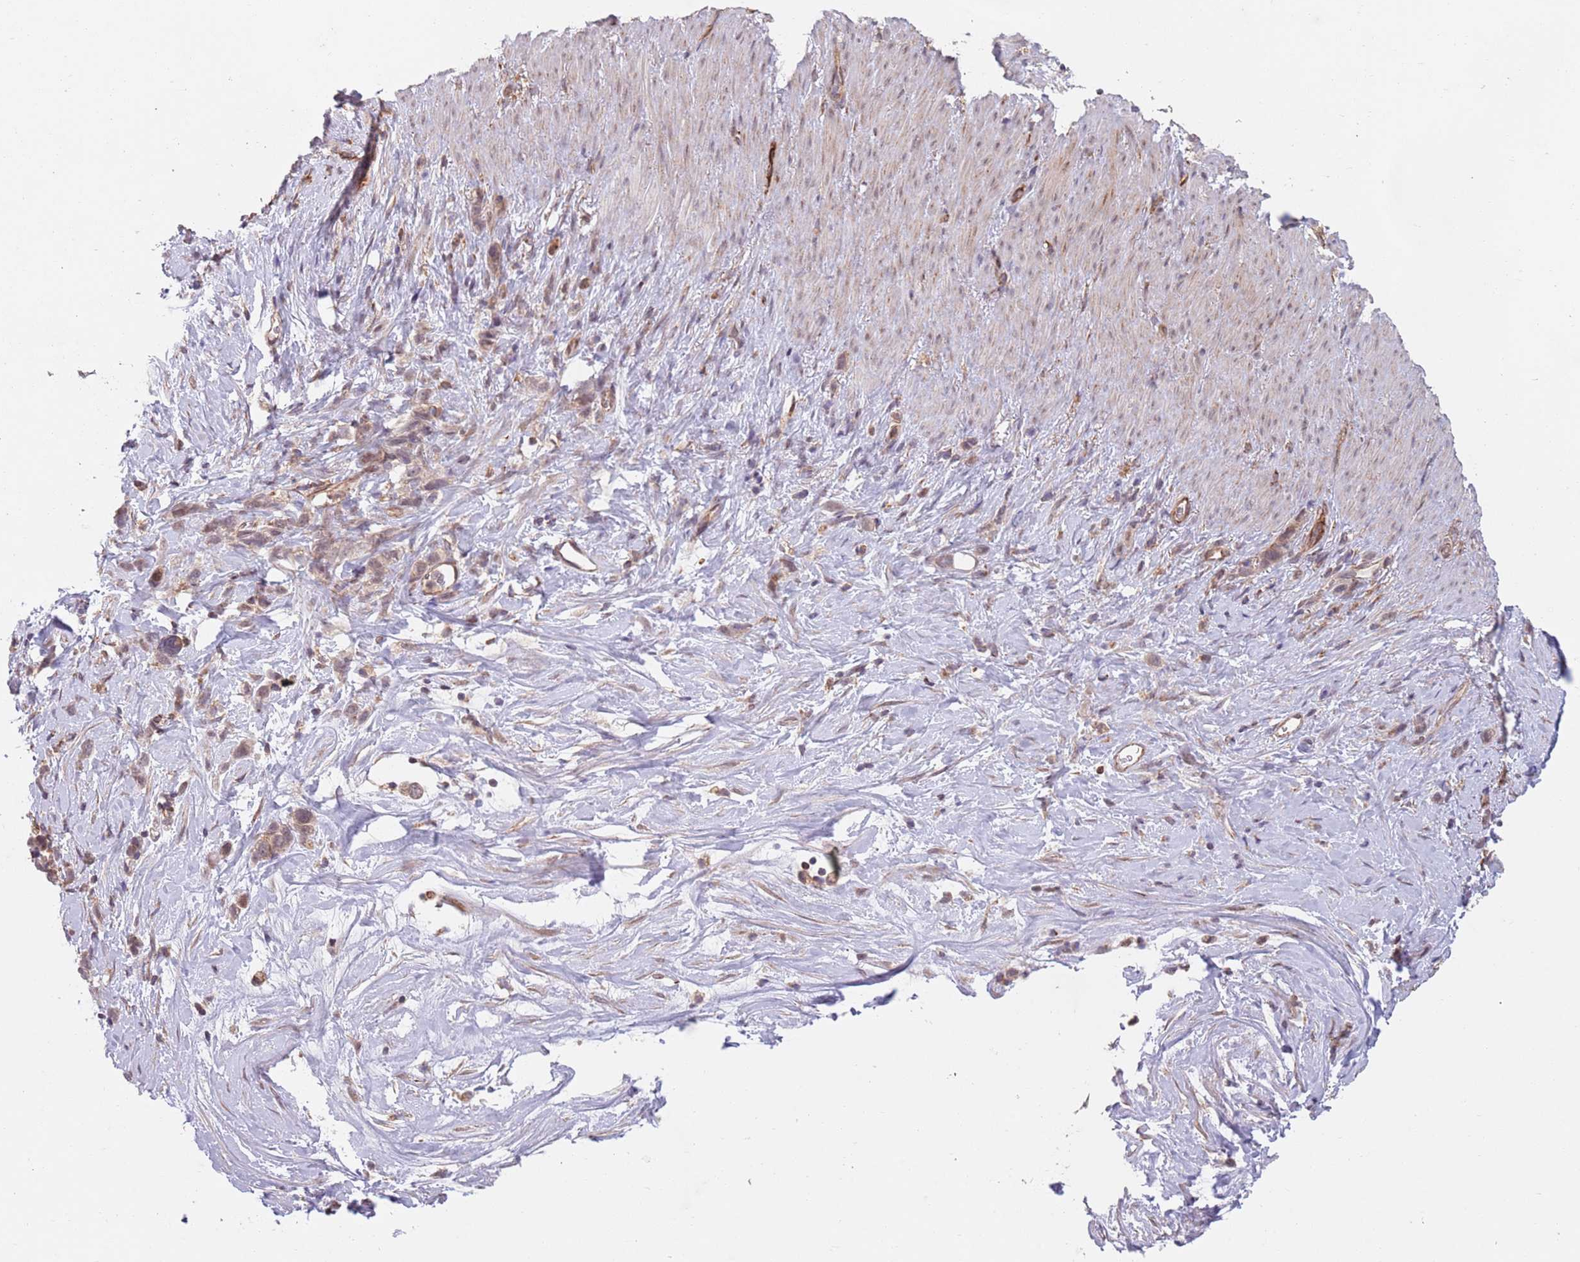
{"staining": {"intensity": "moderate", "quantity": "<25%", "location": "cytoplasmic/membranous,nuclear"}, "tissue": "stomach cancer", "cell_type": "Tumor cells", "image_type": "cancer", "snomed": [{"axis": "morphology", "description": "Adenocarcinoma, NOS"}, {"axis": "topography", "description": "Stomach"}], "caption": "Human stomach cancer (adenocarcinoma) stained with a protein marker reveals moderate staining in tumor cells.", "gene": "CHD9", "patient": {"sex": "female", "age": 65}}